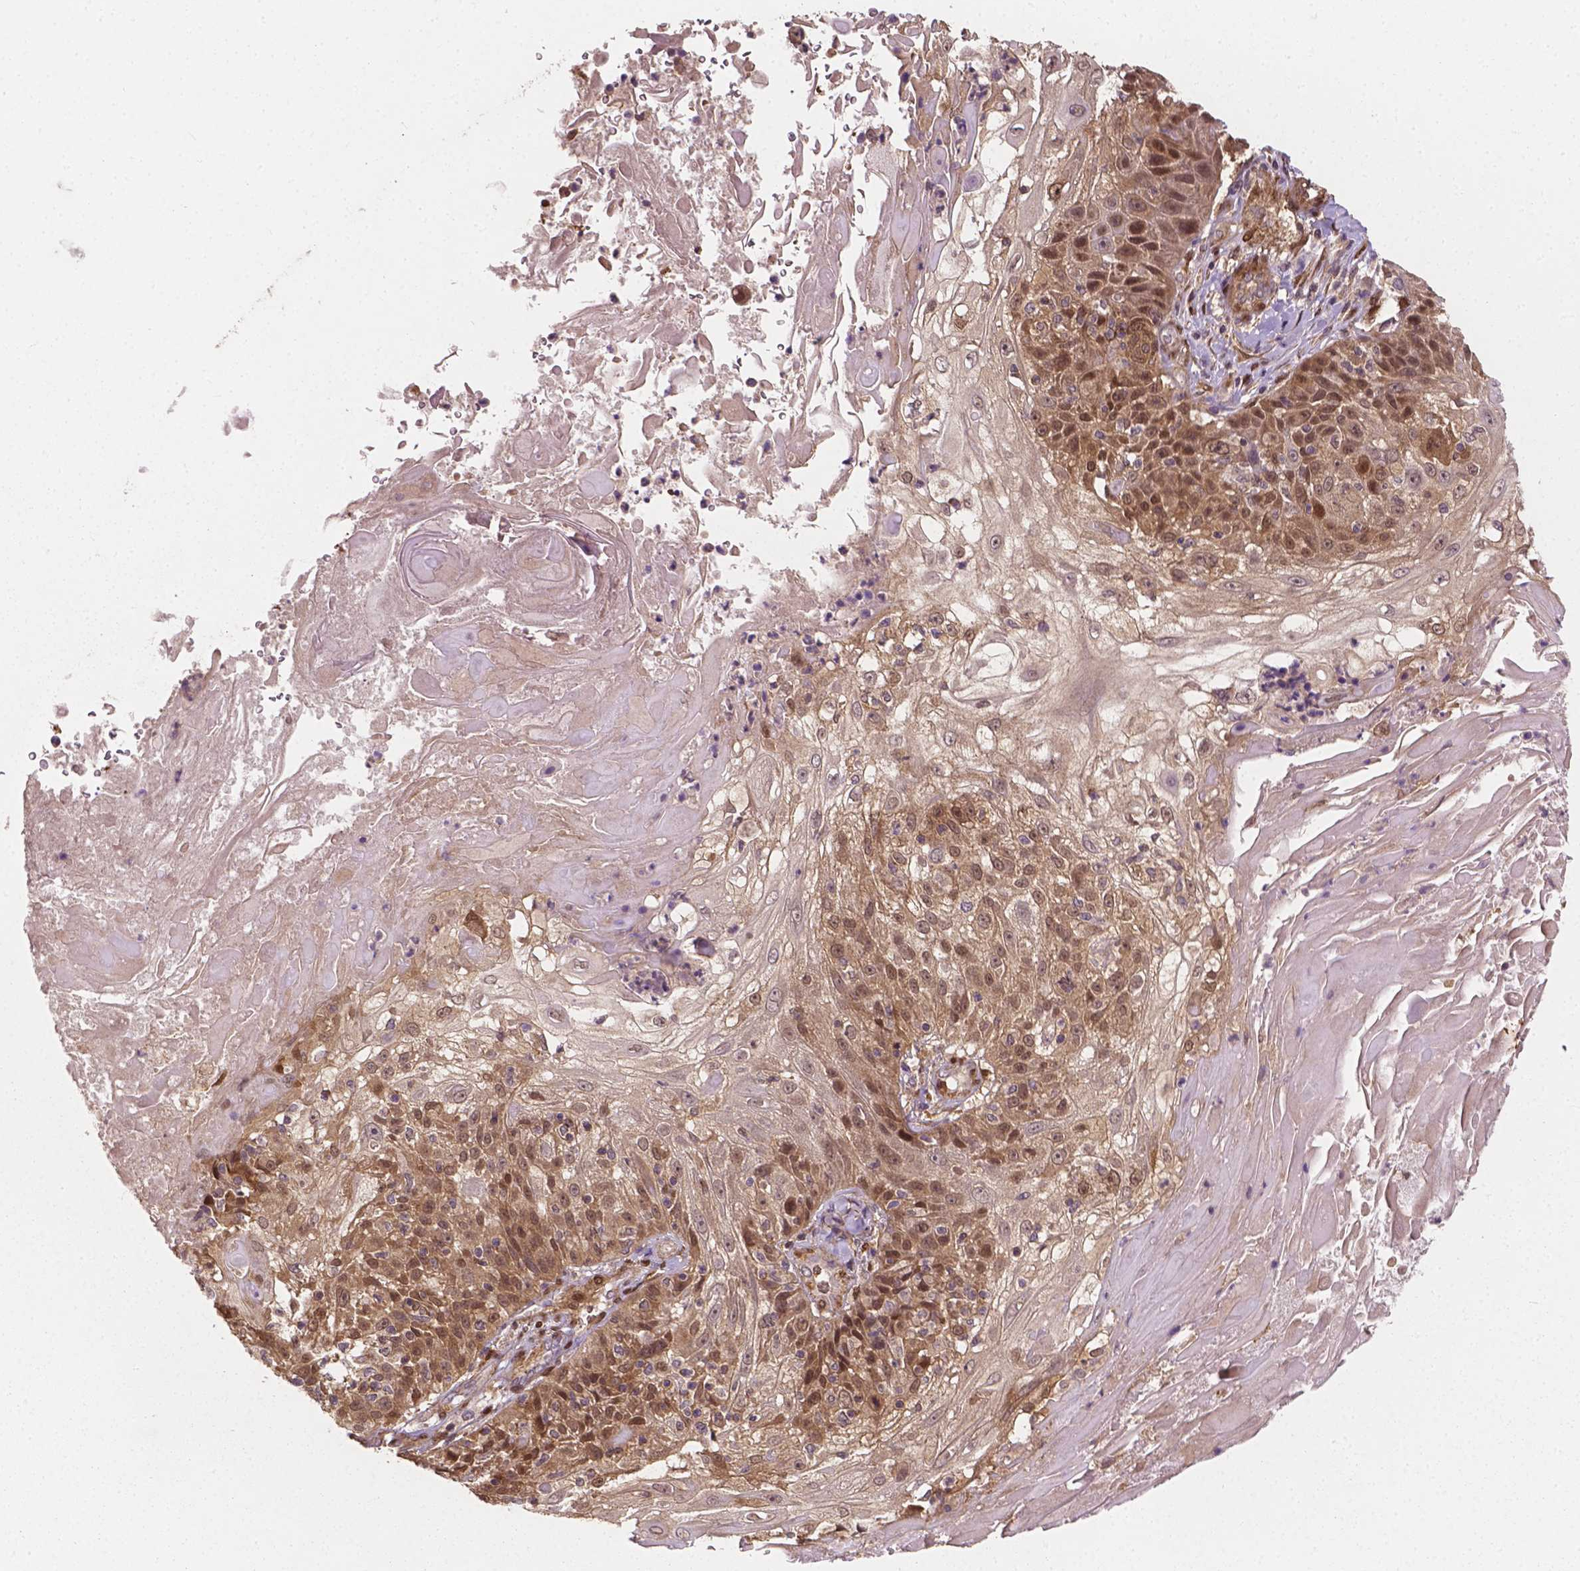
{"staining": {"intensity": "weak", "quantity": "25%-75%", "location": "cytoplasmic/membranous,nuclear"}, "tissue": "skin cancer", "cell_type": "Tumor cells", "image_type": "cancer", "snomed": [{"axis": "morphology", "description": "Normal tissue, NOS"}, {"axis": "morphology", "description": "Squamous cell carcinoma, NOS"}, {"axis": "topography", "description": "Skin"}], "caption": "There is low levels of weak cytoplasmic/membranous and nuclear expression in tumor cells of skin cancer (squamous cell carcinoma), as demonstrated by immunohistochemical staining (brown color).", "gene": "YAP1", "patient": {"sex": "female", "age": 83}}